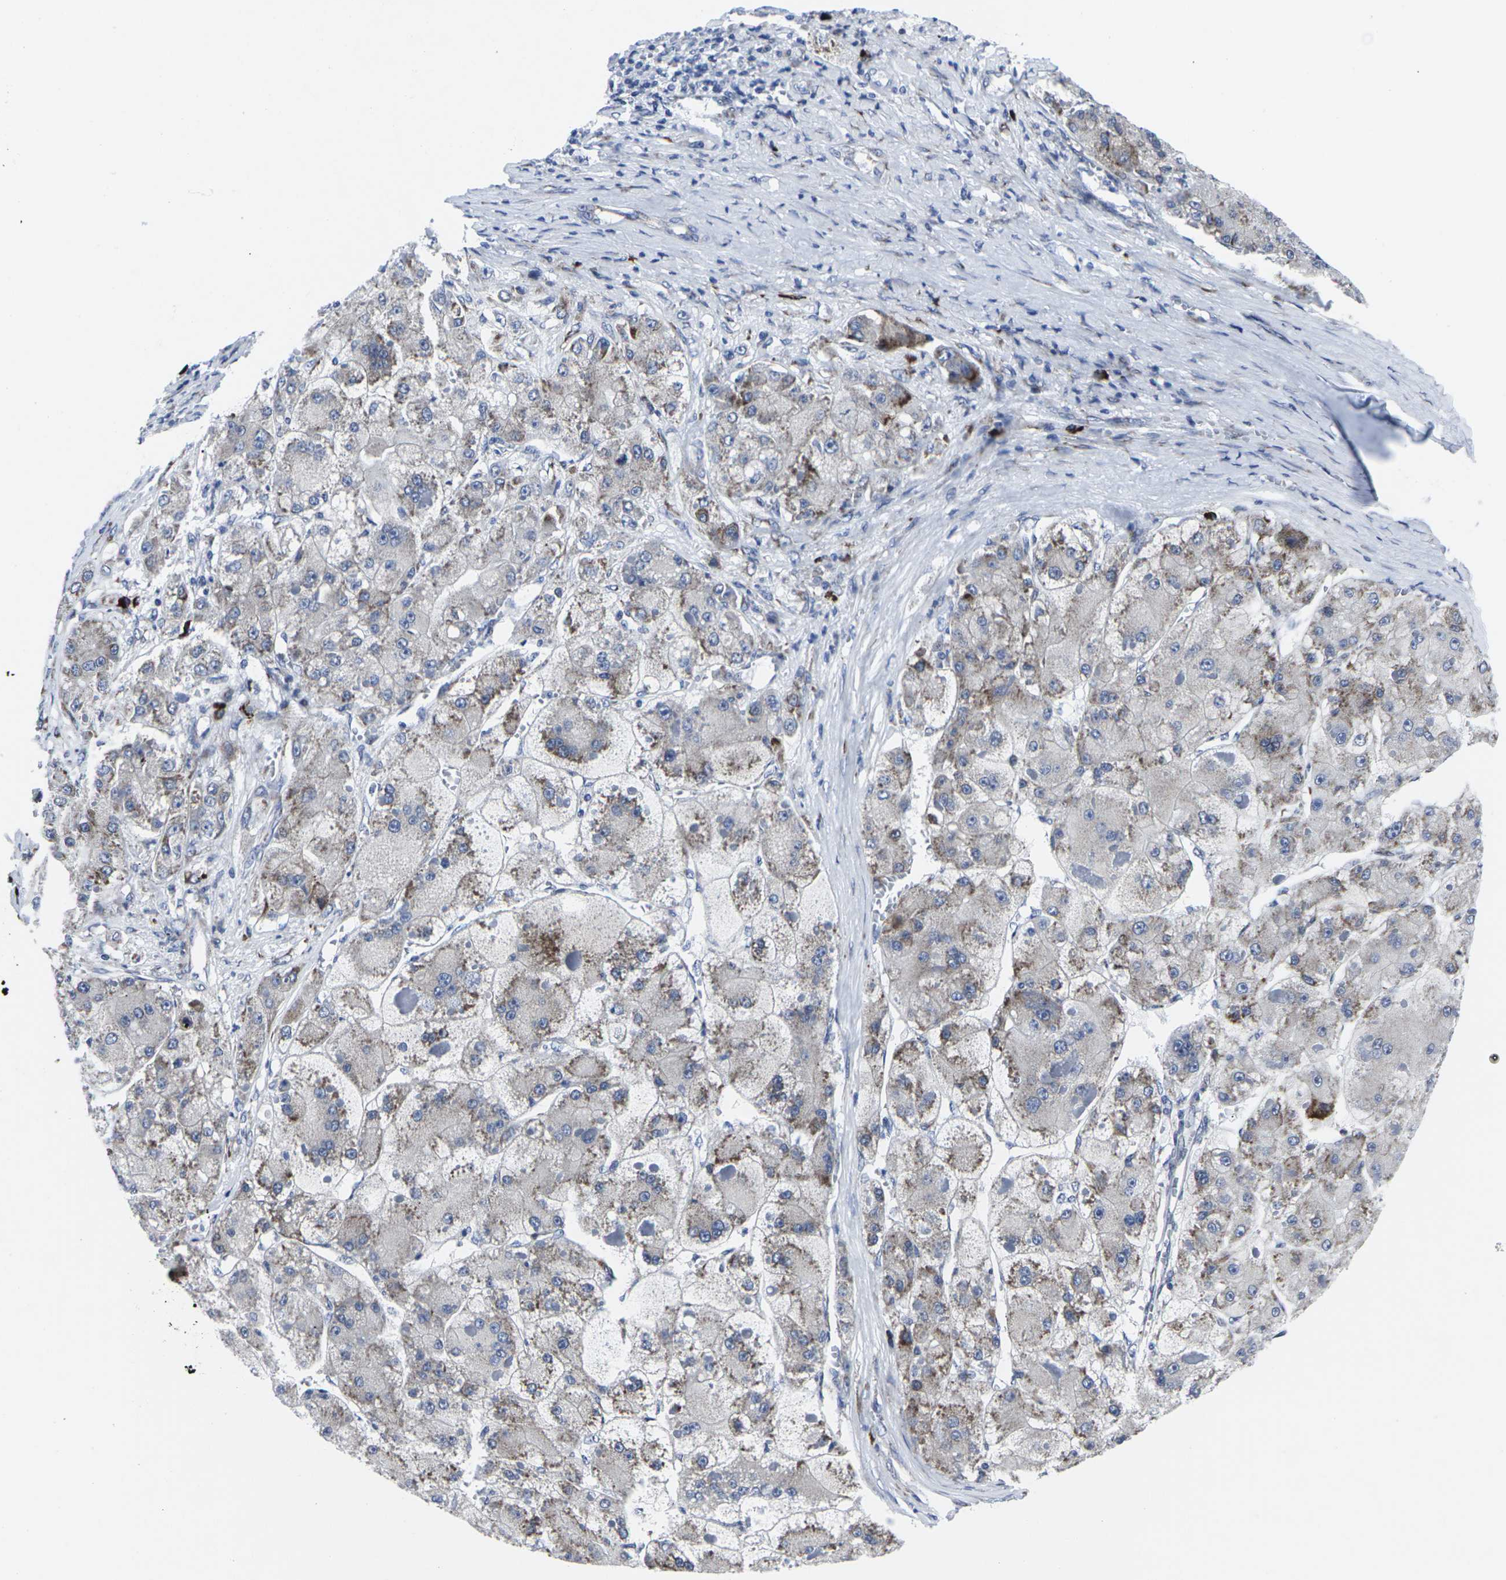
{"staining": {"intensity": "moderate", "quantity": "25%-75%", "location": "cytoplasmic/membranous"}, "tissue": "liver cancer", "cell_type": "Tumor cells", "image_type": "cancer", "snomed": [{"axis": "morphology", "description": "Carcinoma, Hepatocellular, NOS"}, {"axis": "topography", "description": "Liver"}], "caption": "Immunohistochemistry micrograph of liver cancer stained for a protein (brown), which displays medium levels of moderate cytoplasmic/membranous positivity in about 25%-75% of tumor cells.", "gene": "RPN1", "patient": {"sex": "female", "age": 73}}